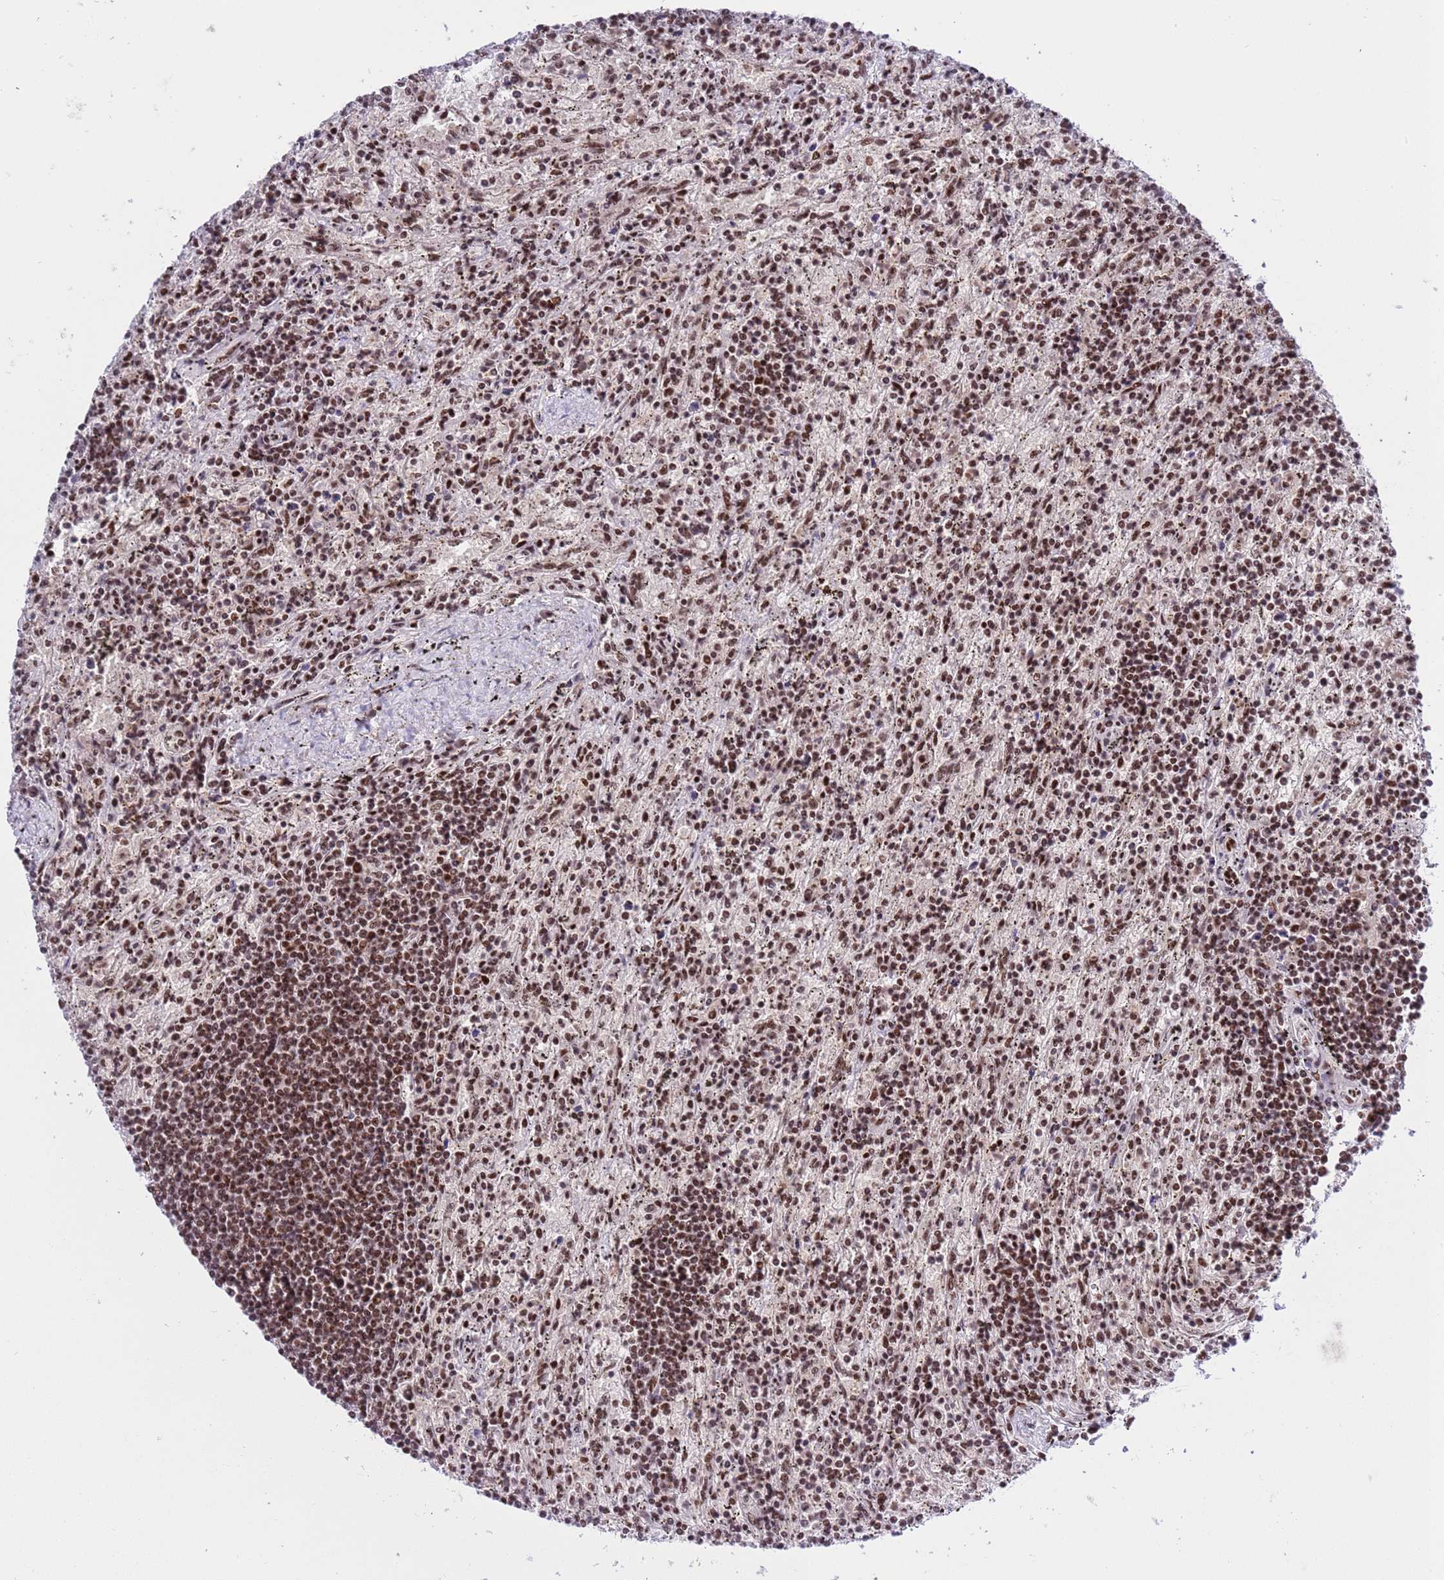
{"staining": {"intensity": "moderate", "quantity": ">75%", "location": "nuclear"}, "tissue": "lymphoma", "cell_type": "Tumor cells", "image_type": "cancer", "snomed": [{"axis": "morphology", "description": "Malignant lymphoma, non-Hodgkin's type, Low grade"}, {"axis": "topography", "description": "Spleen"}], "caption": "DAB immunohistochemical staining of human lymphoma reveals moderate nuclear protein expression in approximately >75% of tumor cells.", "gene": "THOC2", "patient": {"sex": "male", "age": 76}}